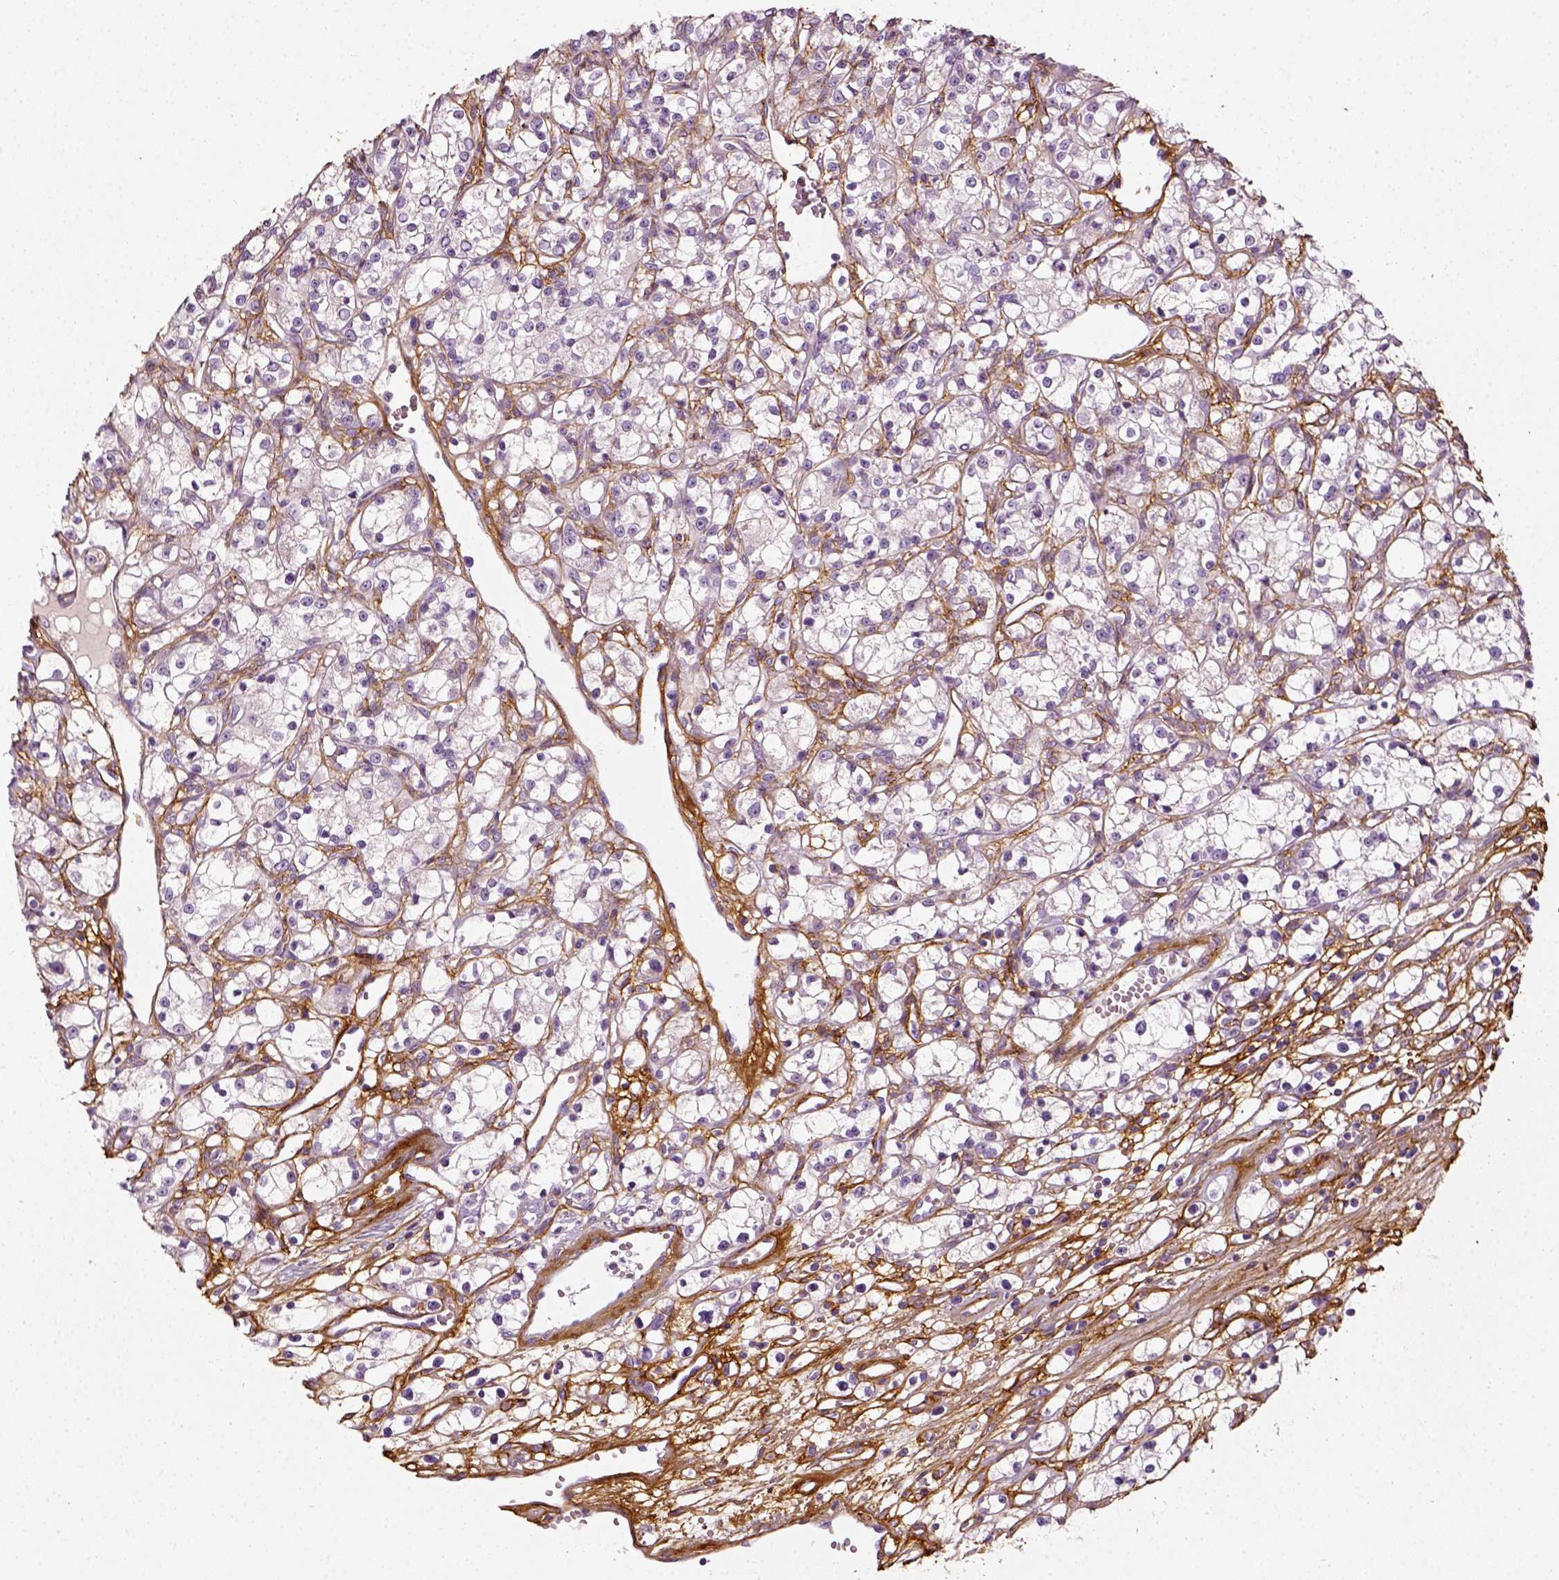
{"staining": {"intensity": "negative", "quantity": "none", "location": "none"}, "tissue": "renal cancer", "cell_type": "Tumor cells", "image_type": "cancer", "snomed": [{"axis": "morphology", "description": "Adenocarcinoma, NOS"}, {"axis": "topography", "description": "Kidney"}], "caption": "The IHC photomicrograph has no significant staining in tumor cells of adenocarcinoma (renal) tissue.", "gene": "COL6A2", "patient": {"sex": "female", "age": 59}}